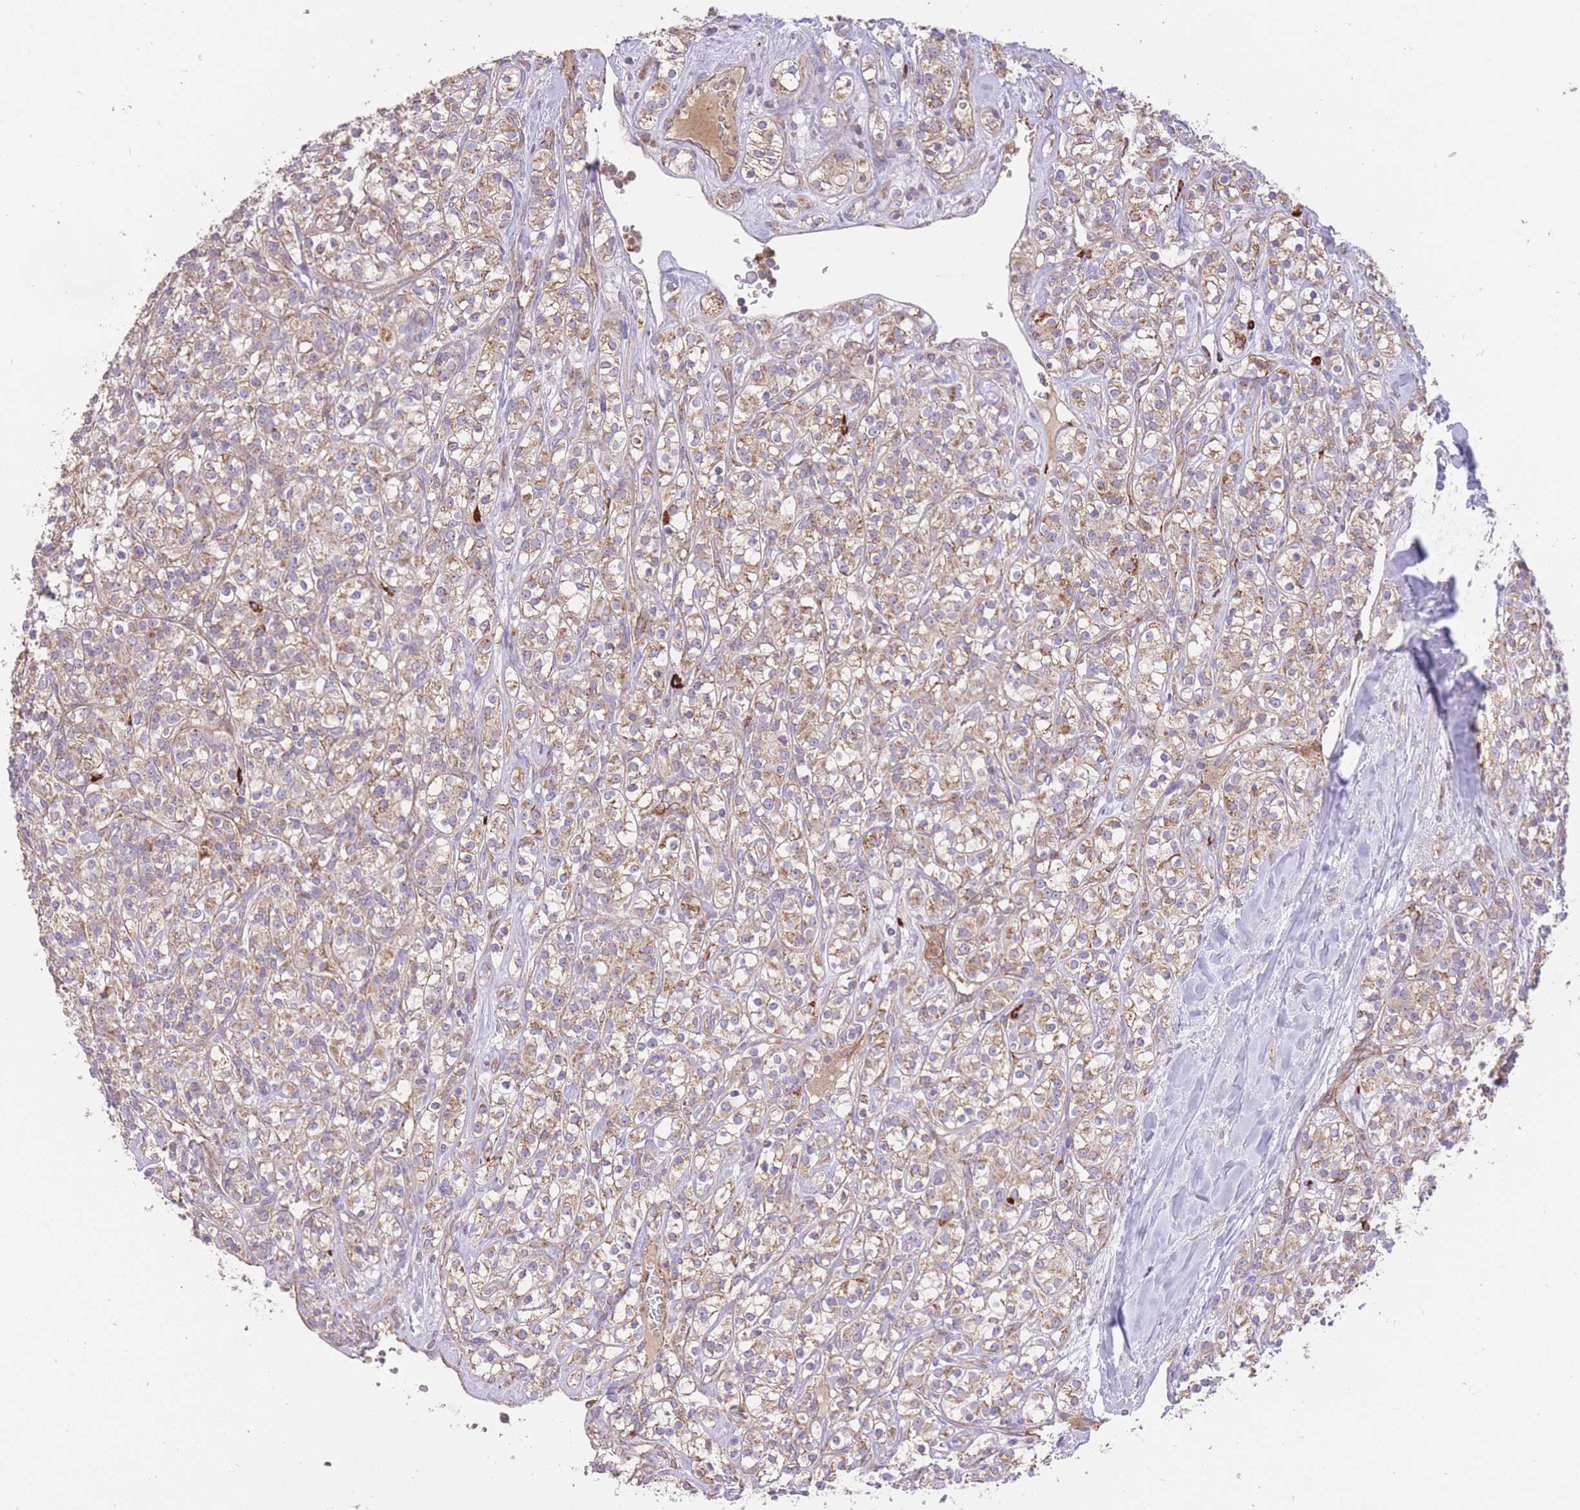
{"staining": {"intensity": "moderate", "quantity": ">75%", "location": "cytoplasmic/membranous"}, "tissue": "renal cancer", "cell_type": "Tumor cells", "image_type": "cancer", "snomed": [{"axis": "morphology", "description": "Adenocarcinoma, NOS"}, {"axis": "topography", "description": "Kidney"}], "caption": "Immunohistochemistry (IHC) staining of adenocarcinoma (renal), which displays medium levels of moderate cytoplasmic/membranous staining in approximately >75% of tumor cells indicating moderate cytoplasmic/membranous protein positivity. The staining was performed using DAB (brown) for protein detection and nuclei were counterstained in hematoxylin (blue).", "gene": "PREP", "patient": {"sex": "male", "age": 77}}